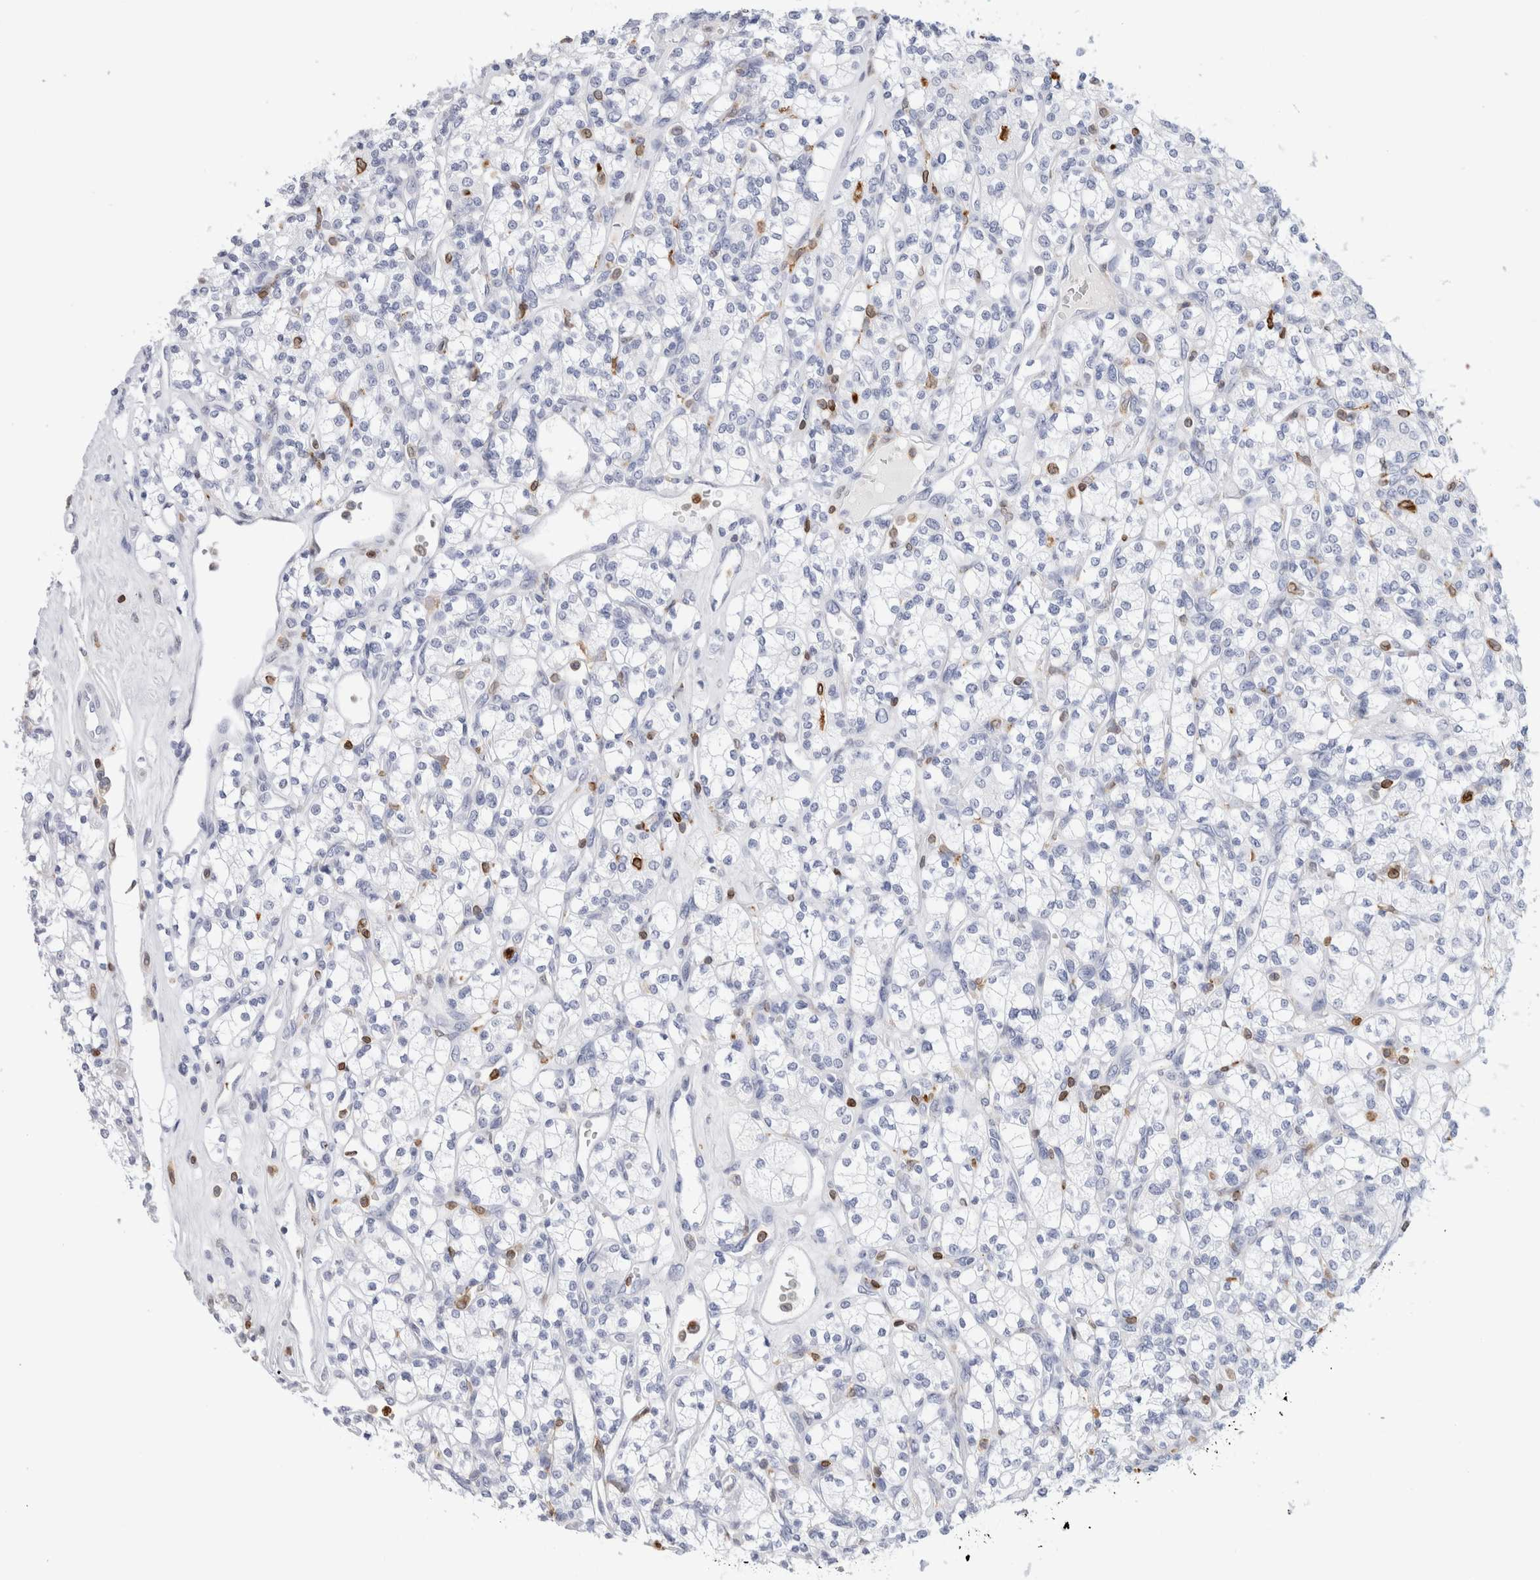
{"staining": {"intensity": "negative", "quantity": "none", "location": "none"}, "tissue": "renal cancer", "cell_type": "Tumor cells", "image_type": "cancer", "snomed": [{"axis": "morphology", "description": "Adenocarcinoma, NOS"}, {"axis": "topography", "description": "Kidney"}], "caption": "An IHC micrograph of renal cancer is shown. There is no staining in tumor cells of renal cancer.", "gene": "ALOX5AP", "patient": {"sex": "male", "age": 77}}